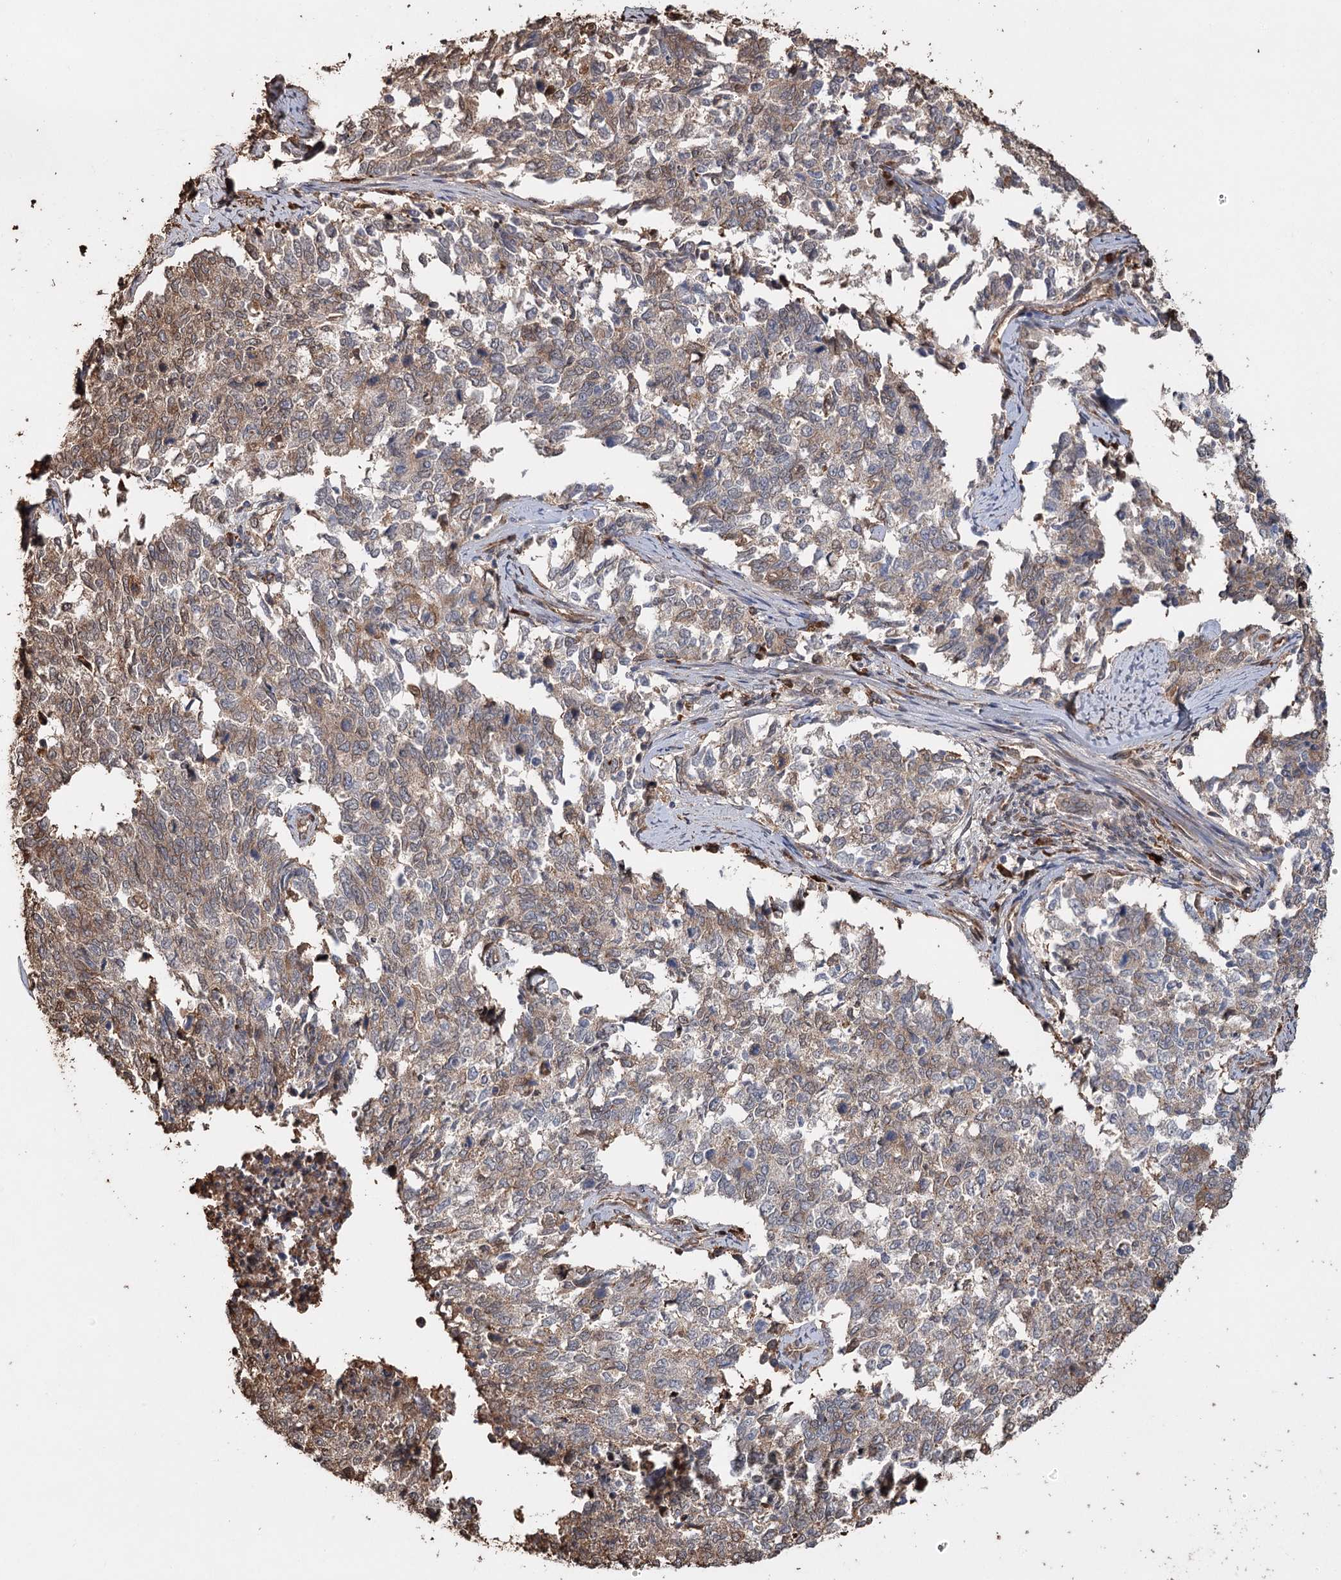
{"staining": {"intensity": "moderate", "quantity": ">75%", "location": "cytoplasmic/membranous"}, "tissue": "cervical cancer", "cell_type": "Tumor cells", "image_type": "cancer", "snomed": [{"axis": "morphology", "description": "Squamous cell carcinoma, NOS"}, {"axis": "topography", "description": "Cervix"}], "caption": "Immunohistochemical staining of cervical squamous cell carcinoma demonstrates moderate cytoplasmic/membranous protein staining in approximately >75% of tumor cells.", "gene": "SYVN1", "patient": {"sex": "female", "age": 63}}